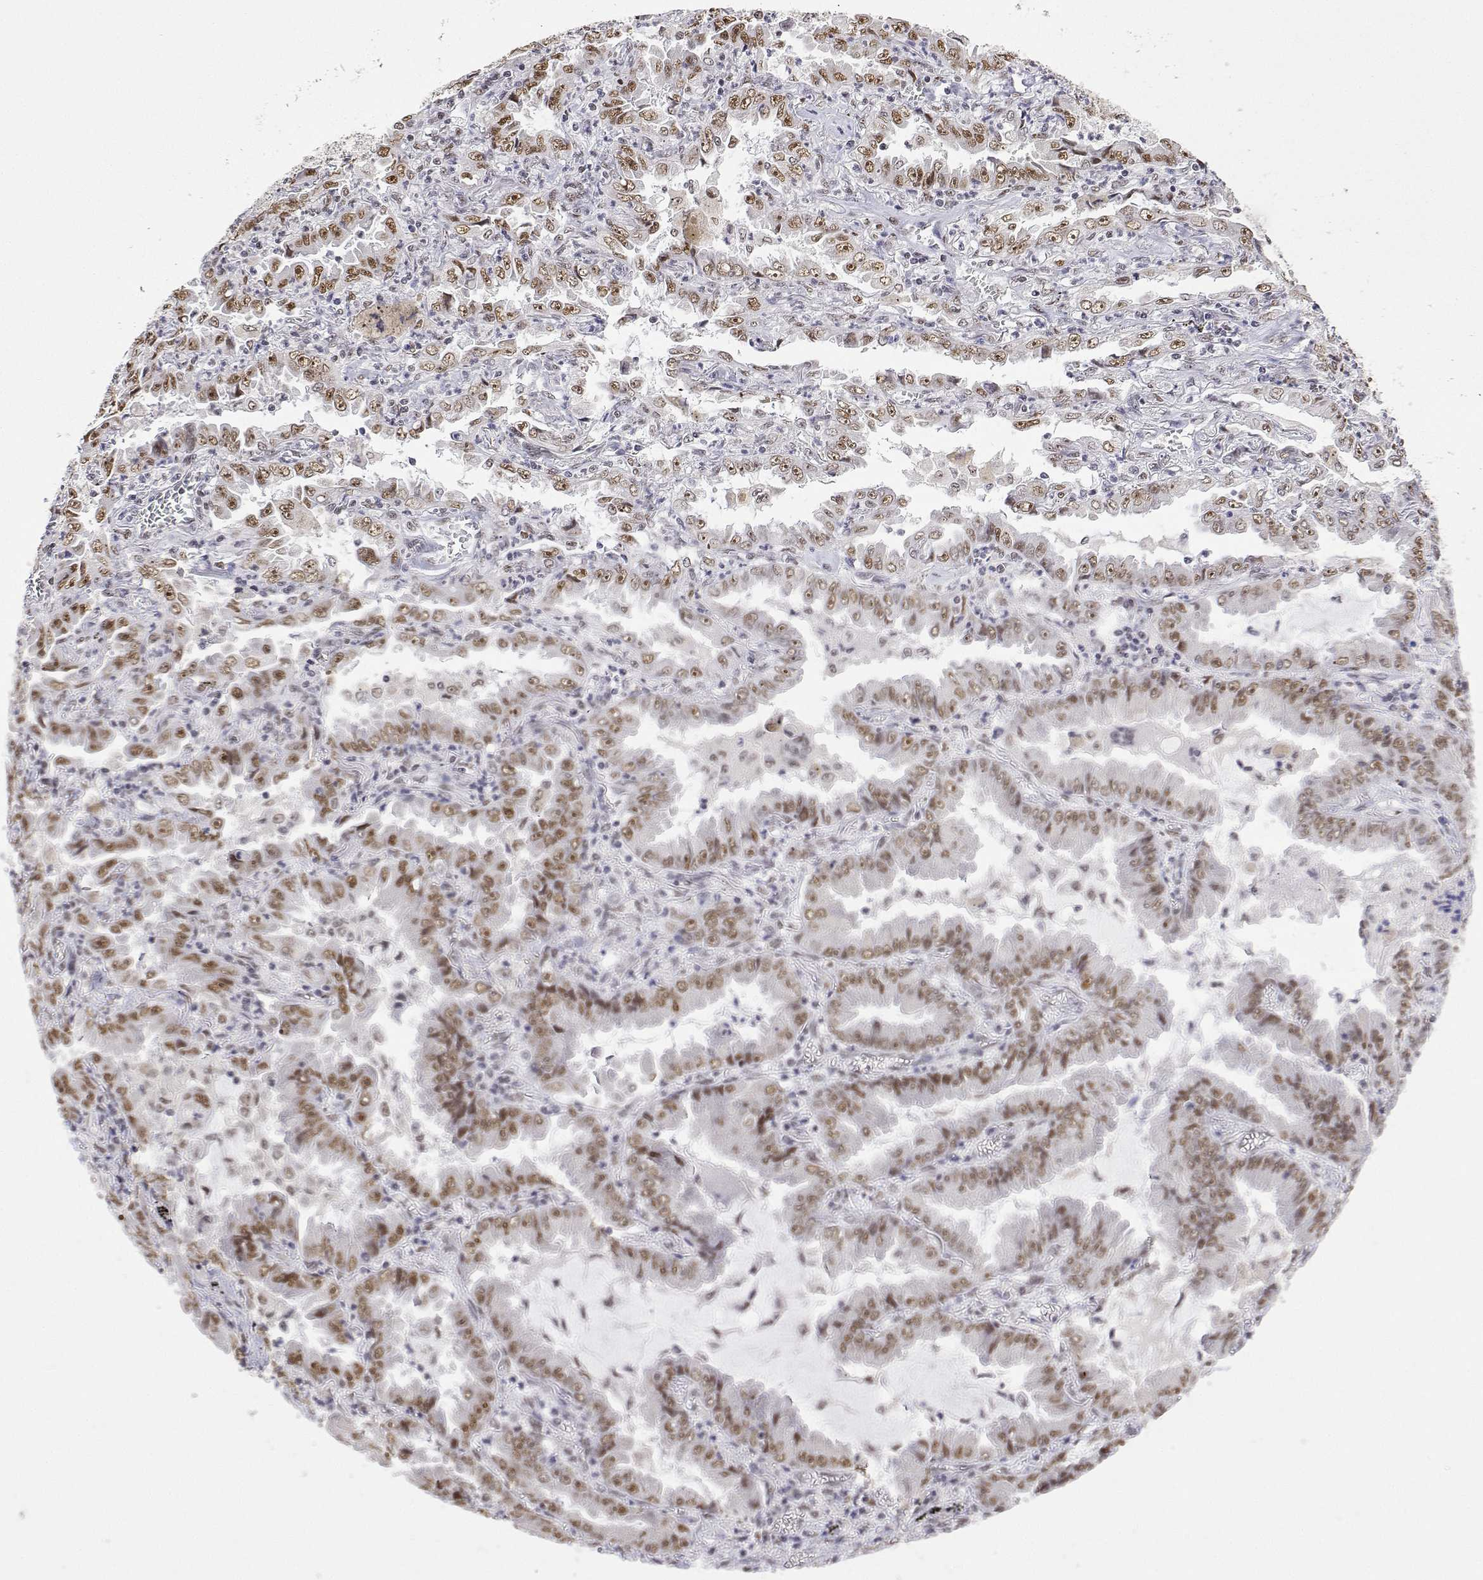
{"staining": {"intensity": "moderate", "quantity": ">75%", "location": "nuclear"}, "tissue": "lung cancer", "cell_type": "Tumor cells", "image_type": "cancer", "snomed": [{"axis": "morphology", "description": "Adenocarcinoma, NOS"}, {"axis": "topography", "description": "Lung"}], "caption": "Immunohistochemistry (IHC) of human lung cancer (adenocarcinoma) demonstrates medium levels of moderate nuclear staining in approximately >75% of tumor cells. (brown staining indicates protein expression, while blue staining denotes nuclei).", "gene": "ADAR", "patient": {"sex": "female", "age": 52}}